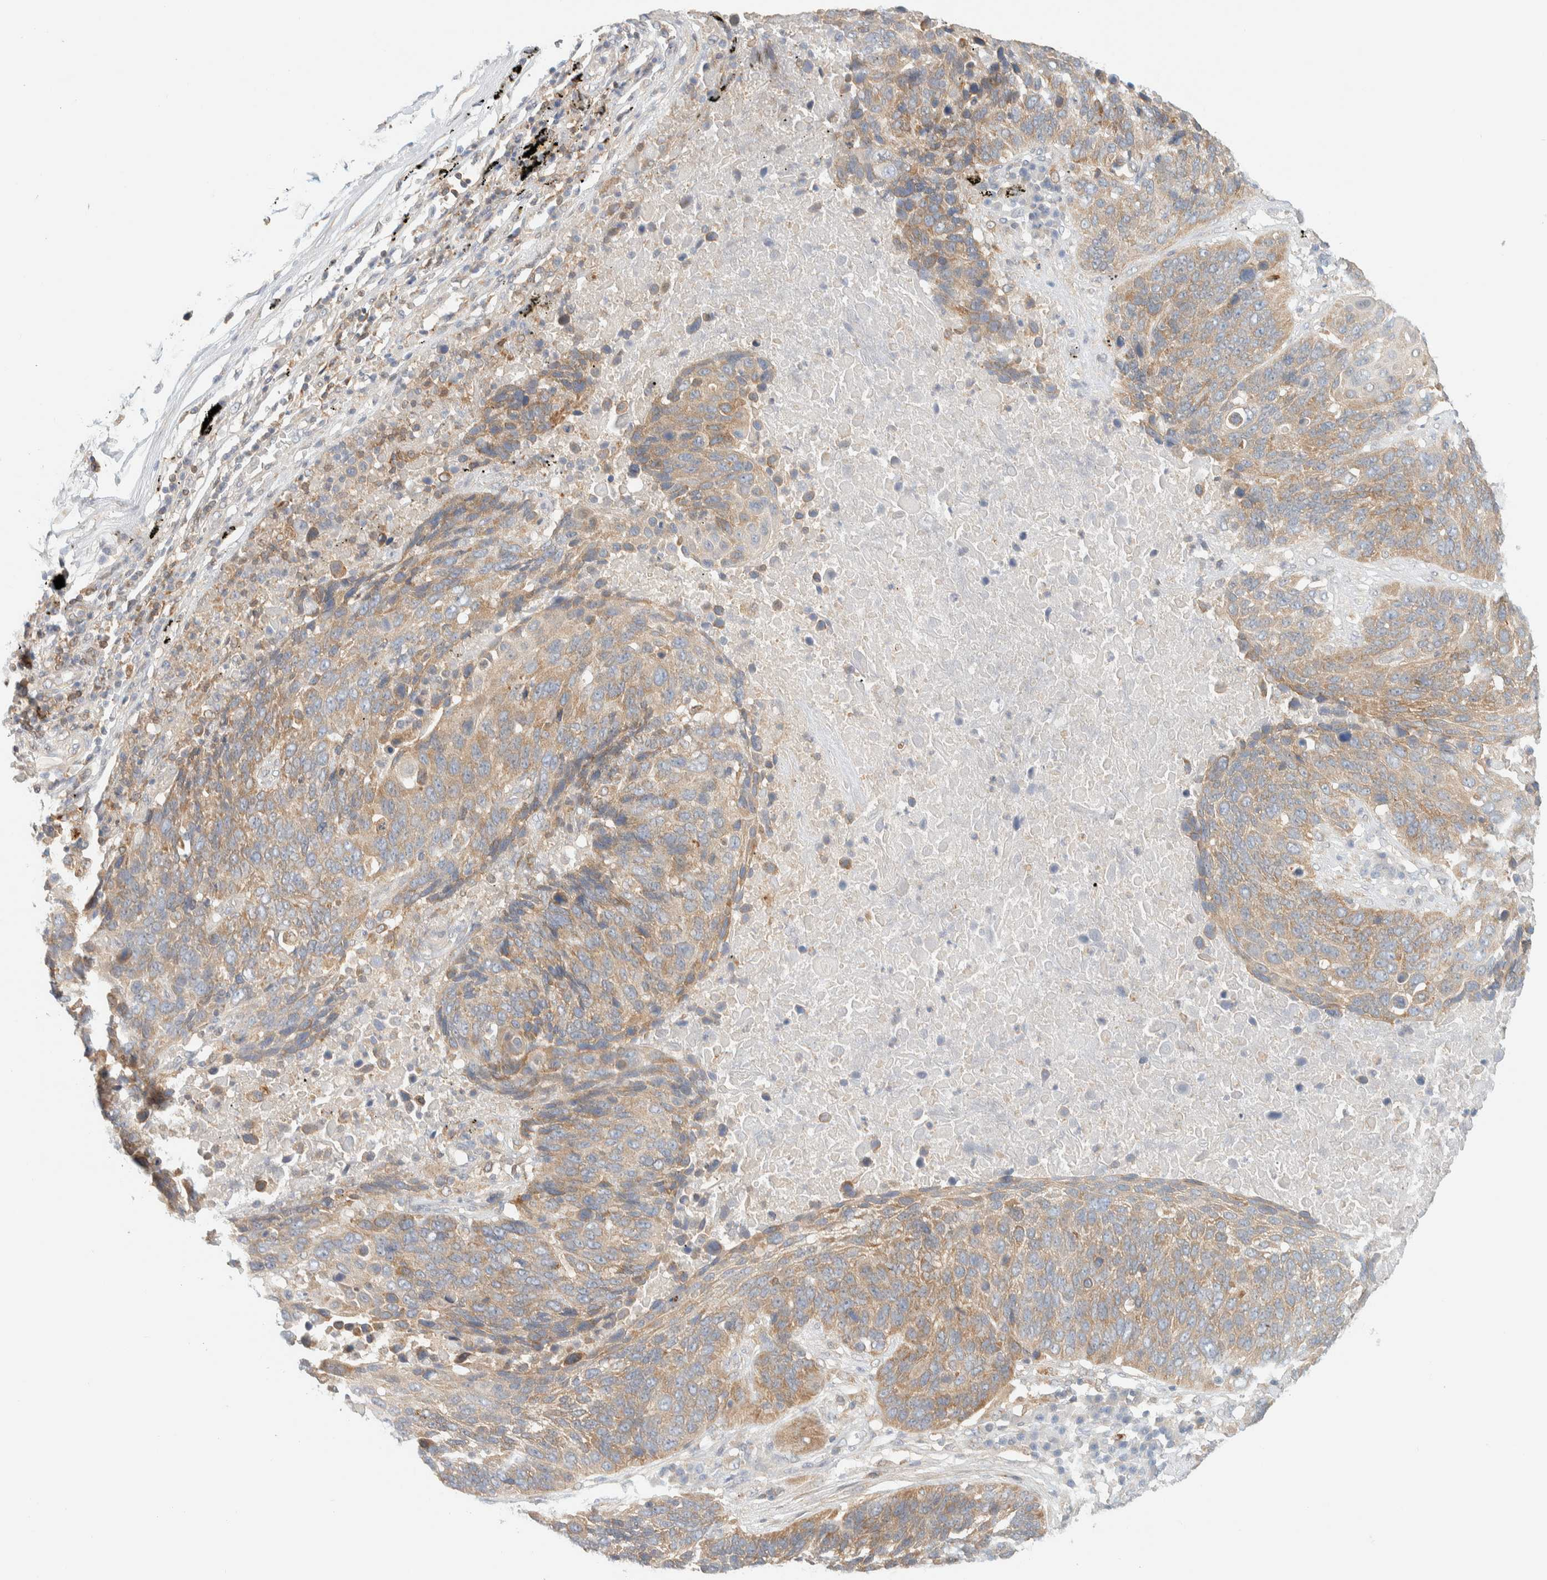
{"staining": {"intensity": "weak", "quantity": ">75%", "location": "cytoplasmic/membranous"}, "tissue": "lung cancer", "cell_type": "Tumor cells", "image_type": "cancer", "snomed": [{"axis": "morphology", "description": "Squamous cell carcinoma, NOS"}, {"axis": "topography", "description": "Lung"}], "caption": "Immunohistochemical staining of squamous cell carcinoma (lung) demonstrates low levels of weak cytoplasmic/membranous protein positivity in approximately >75% of tumor cells.", "gene": "NT5C", "patient": {"sex": "male", "age": 66}}